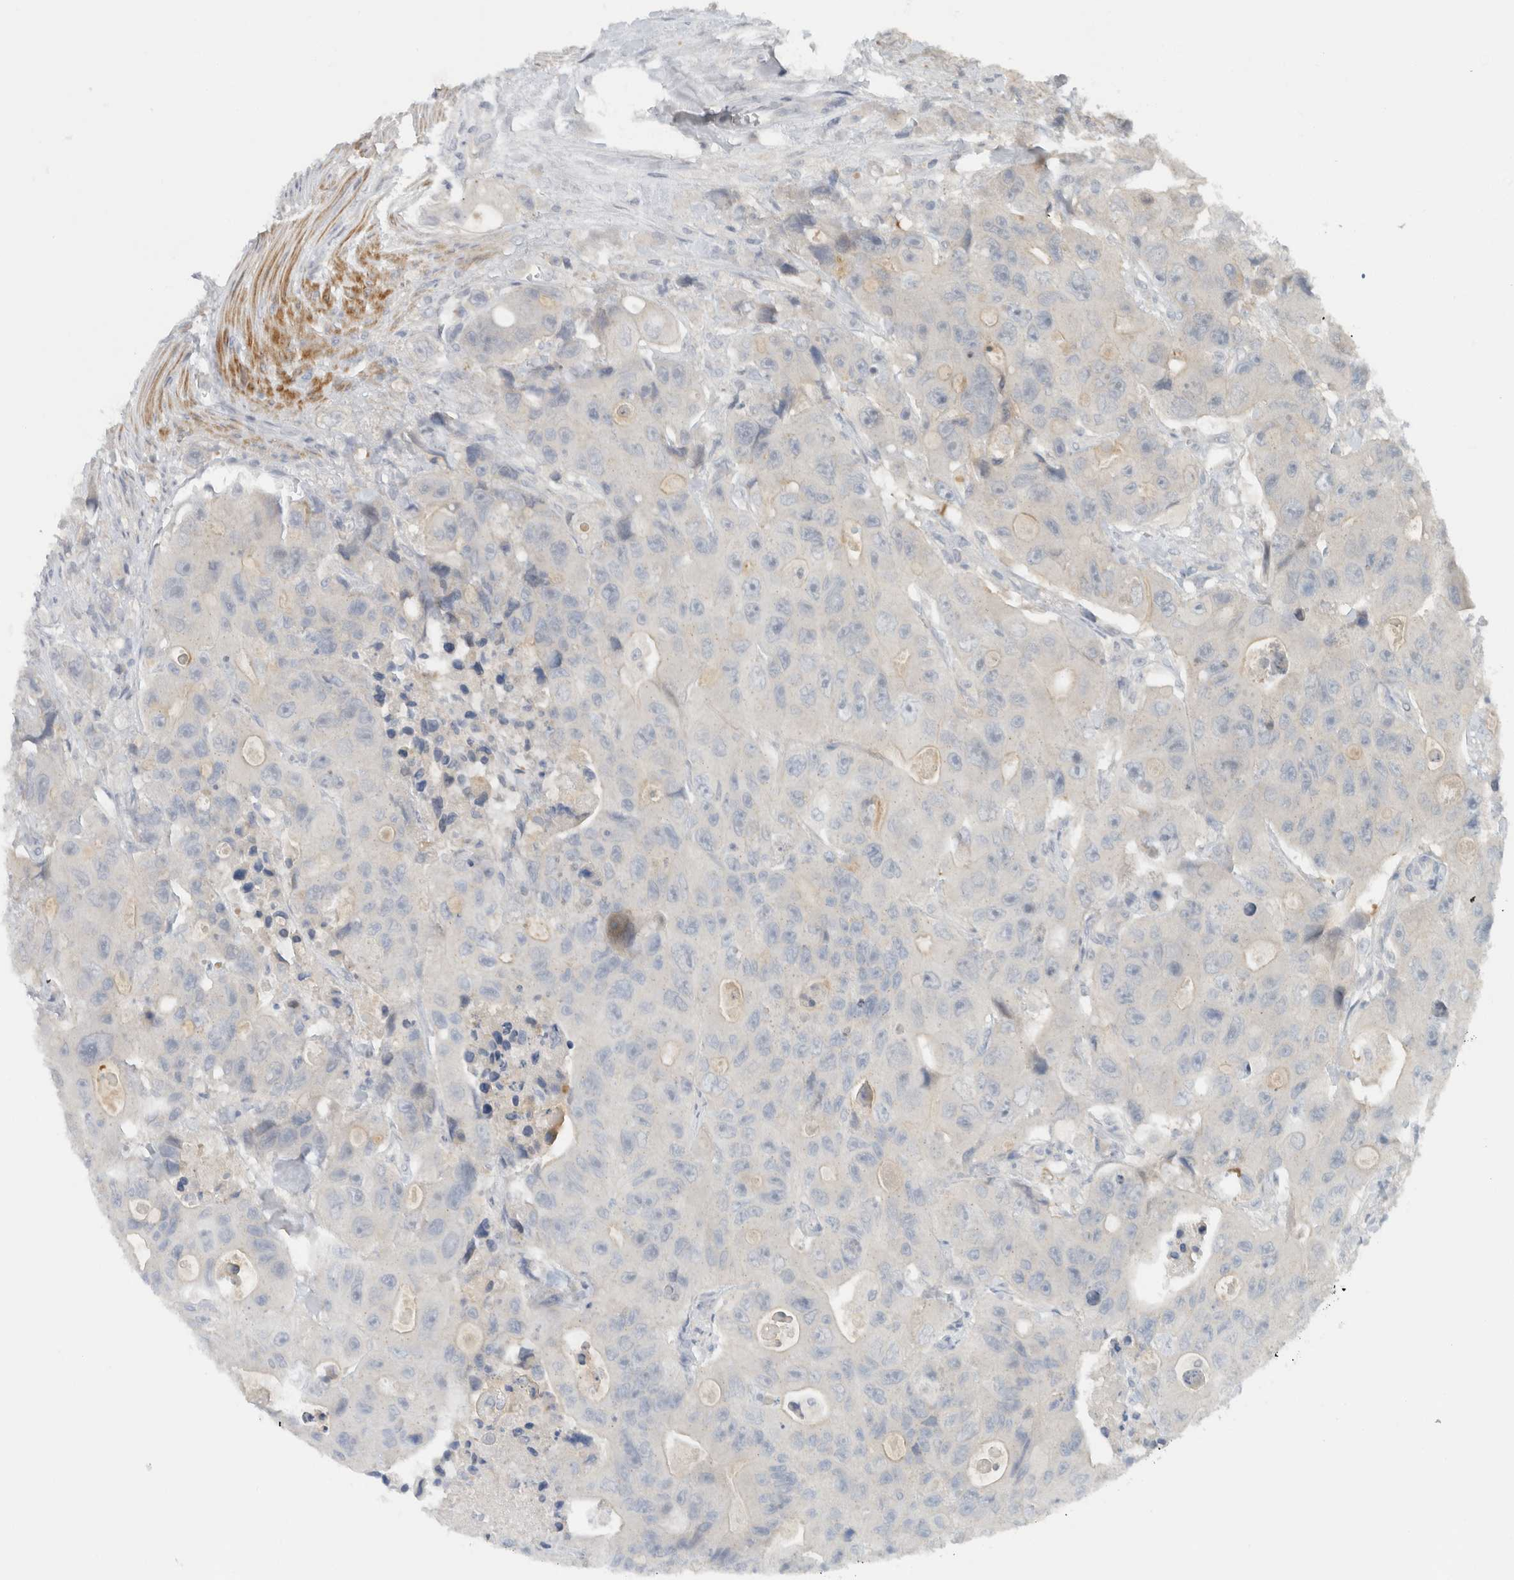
{"staining": {"intensity": "negative", "quantity": "none", "location": "none"}, "tissue": "colorectal cancer", "cell_type": "Tumor cells", "image_type": "cancer", "snomed": [{"axis": "morphology", "description": "Adenocarcinoma, NOS"}, {"axis": "topography", "description": "Colon"}], "caption": "Tumor cells are negative for brown protein staining in colorectal adenocarcinoma.", "gene": "ERCC6L2", "patient": {"sex": "female", "age": 46}}